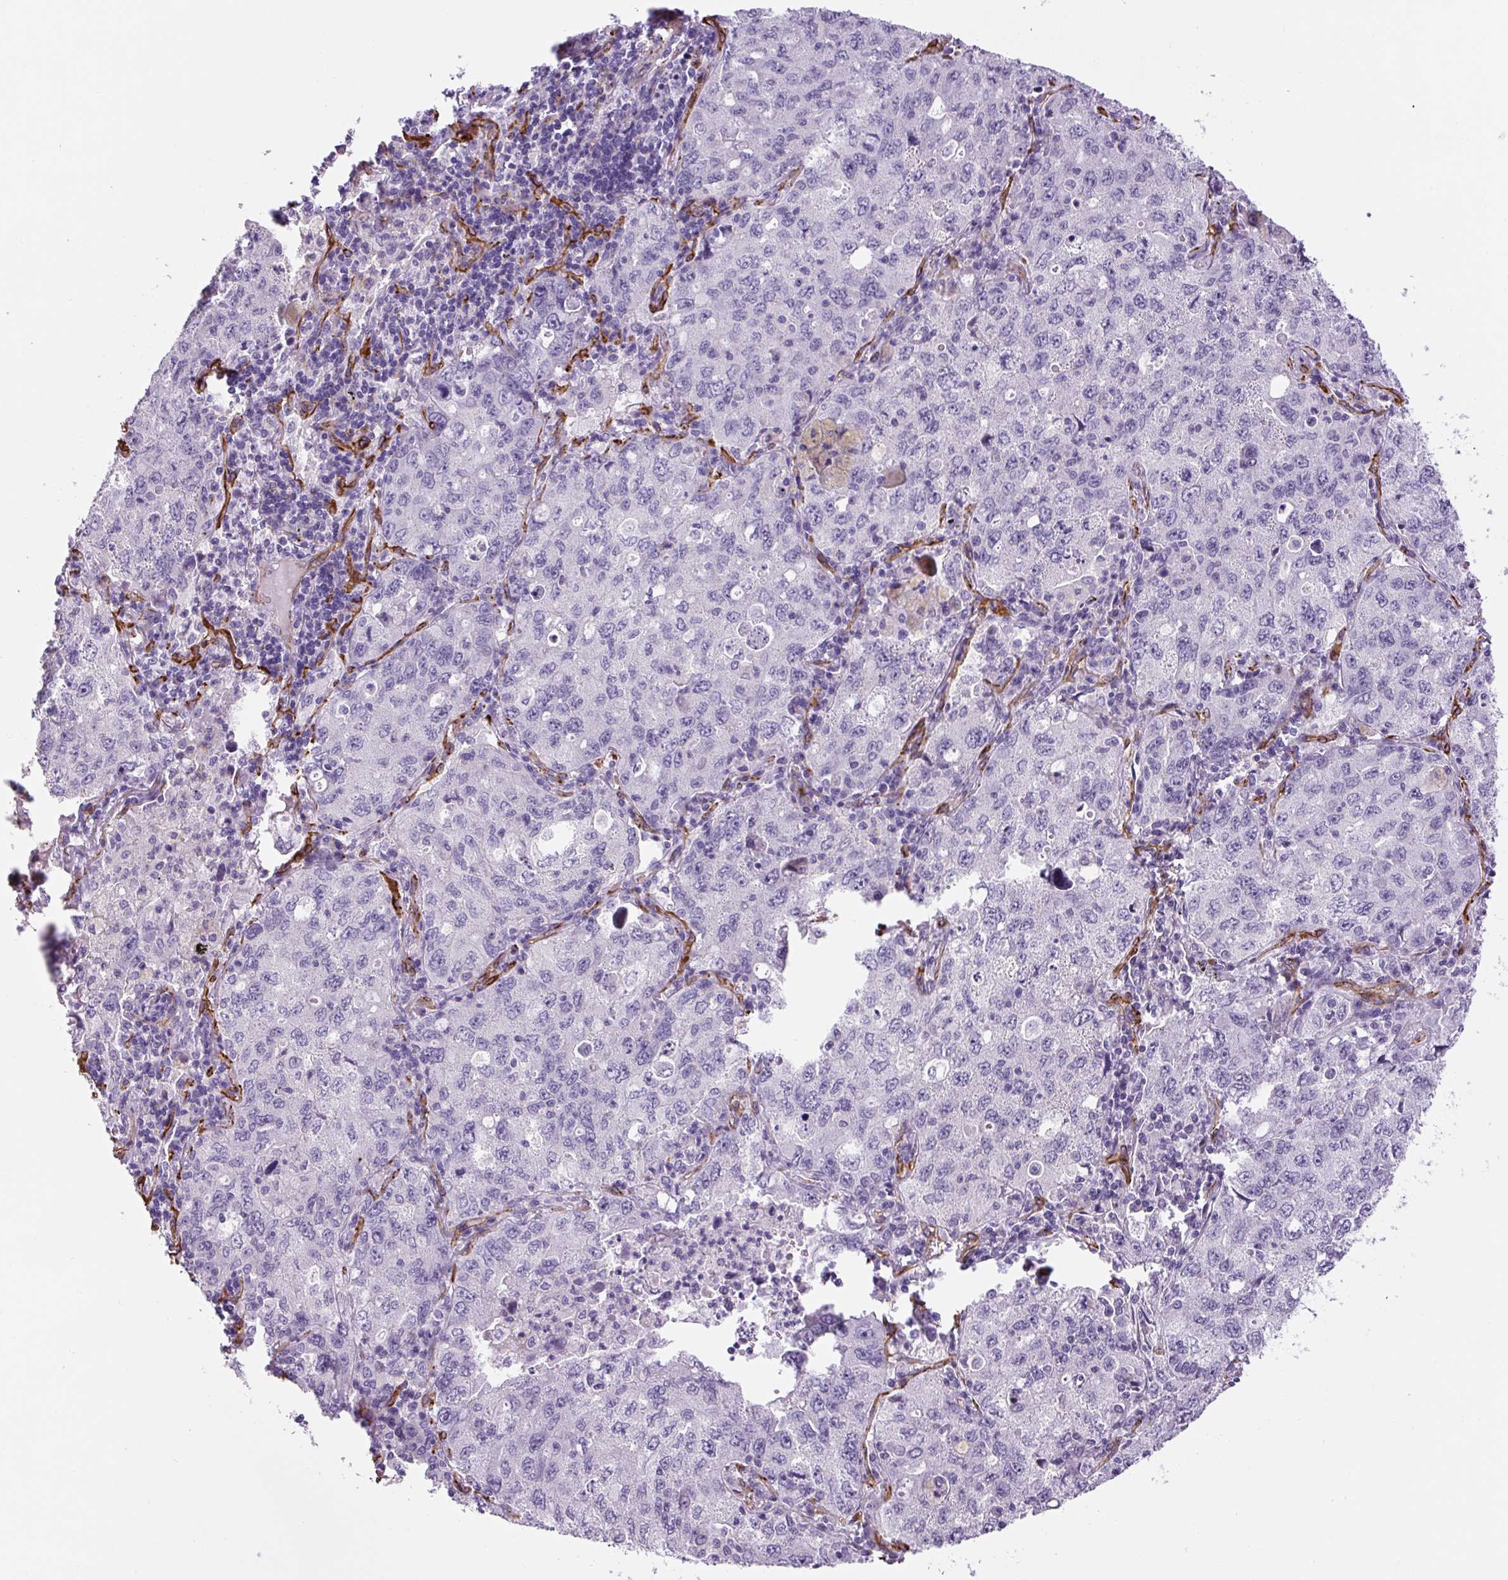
{"staining": {"intensity": "negative", "quantity": "none", "location": "none"}, "tissue": "lung cancer", "cell_type": "Tumor cells", "image_type": "cancer", "snomed": [{"axis": "morphology", "description": "Adenocarcinoma, NOS"}, {"axis": "topography", "description": "Lung"}], "caption": "DAB immunohistochemical staining of lung cancer (adenocarcinoma) exhibits no significant positivity in tumor cells. Nuclei are stained in blue.", "gene": "NES", "patient": {"sex": "female", "age": 57}}